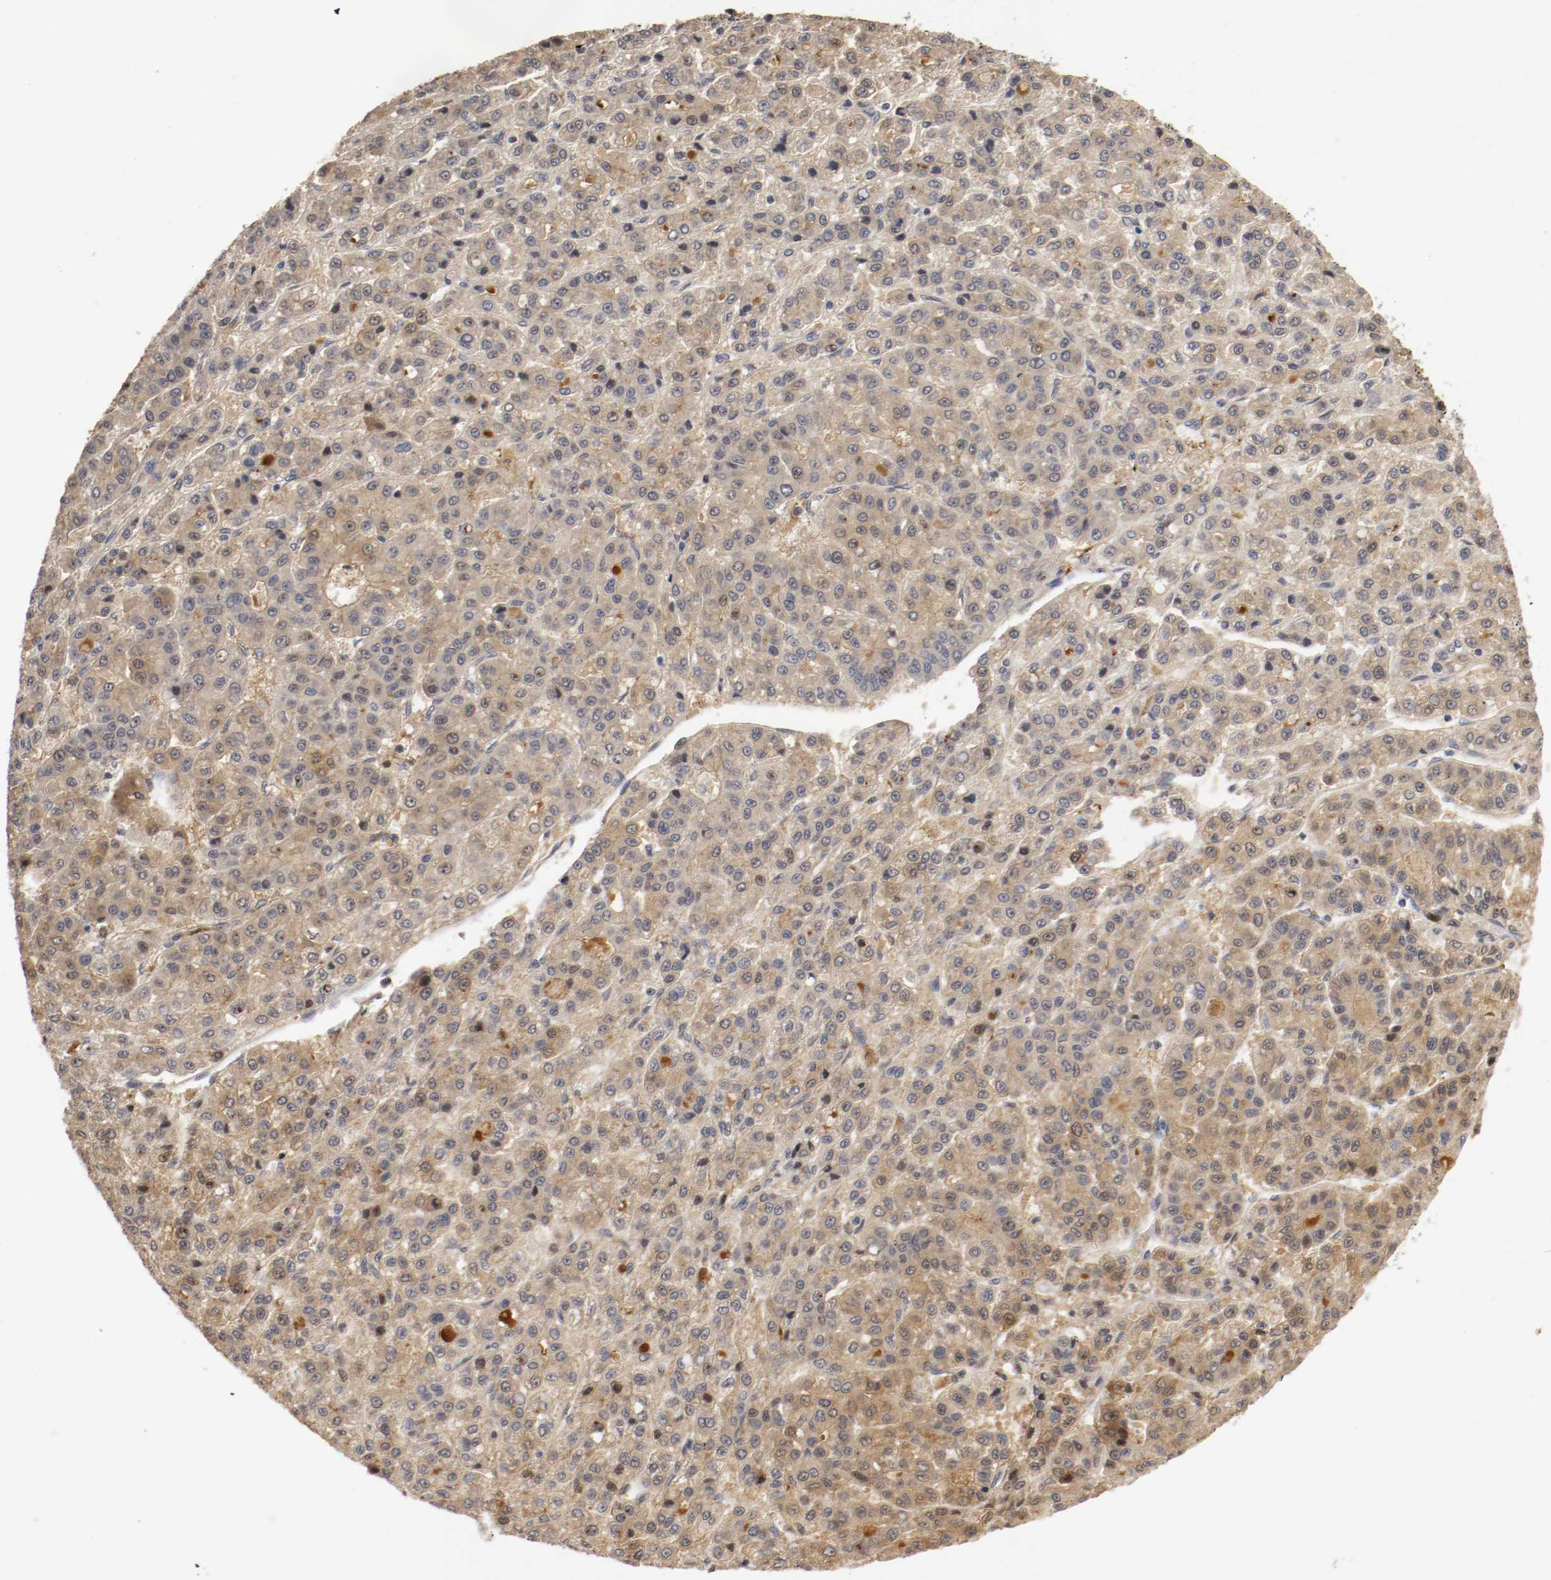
{"staining": {"intensity": "moderate", "quantity": ">75%", "location": "cytoplasmic/membranous,nuclear"}, "tissue": "liver cancer", "cell_type": "Tumor cells", "image_type": "cancer", "snomed": [{"axis": "morphology", "description": "Carcinoma, Hepatocellular, NOS"}, {"axis": "topography", "description": "Liver"}], "caption": "Immunohistochemistry (DAB (3,3'-diaminobenzidine)) staining of human liver cancer exhibits moderate cytoplasmic/membranous and nuclear protein staining in approximately >75% of tumor cells.", "gene": "TNFRSF1B", "patient": {"sex": "male", "age": 70}}